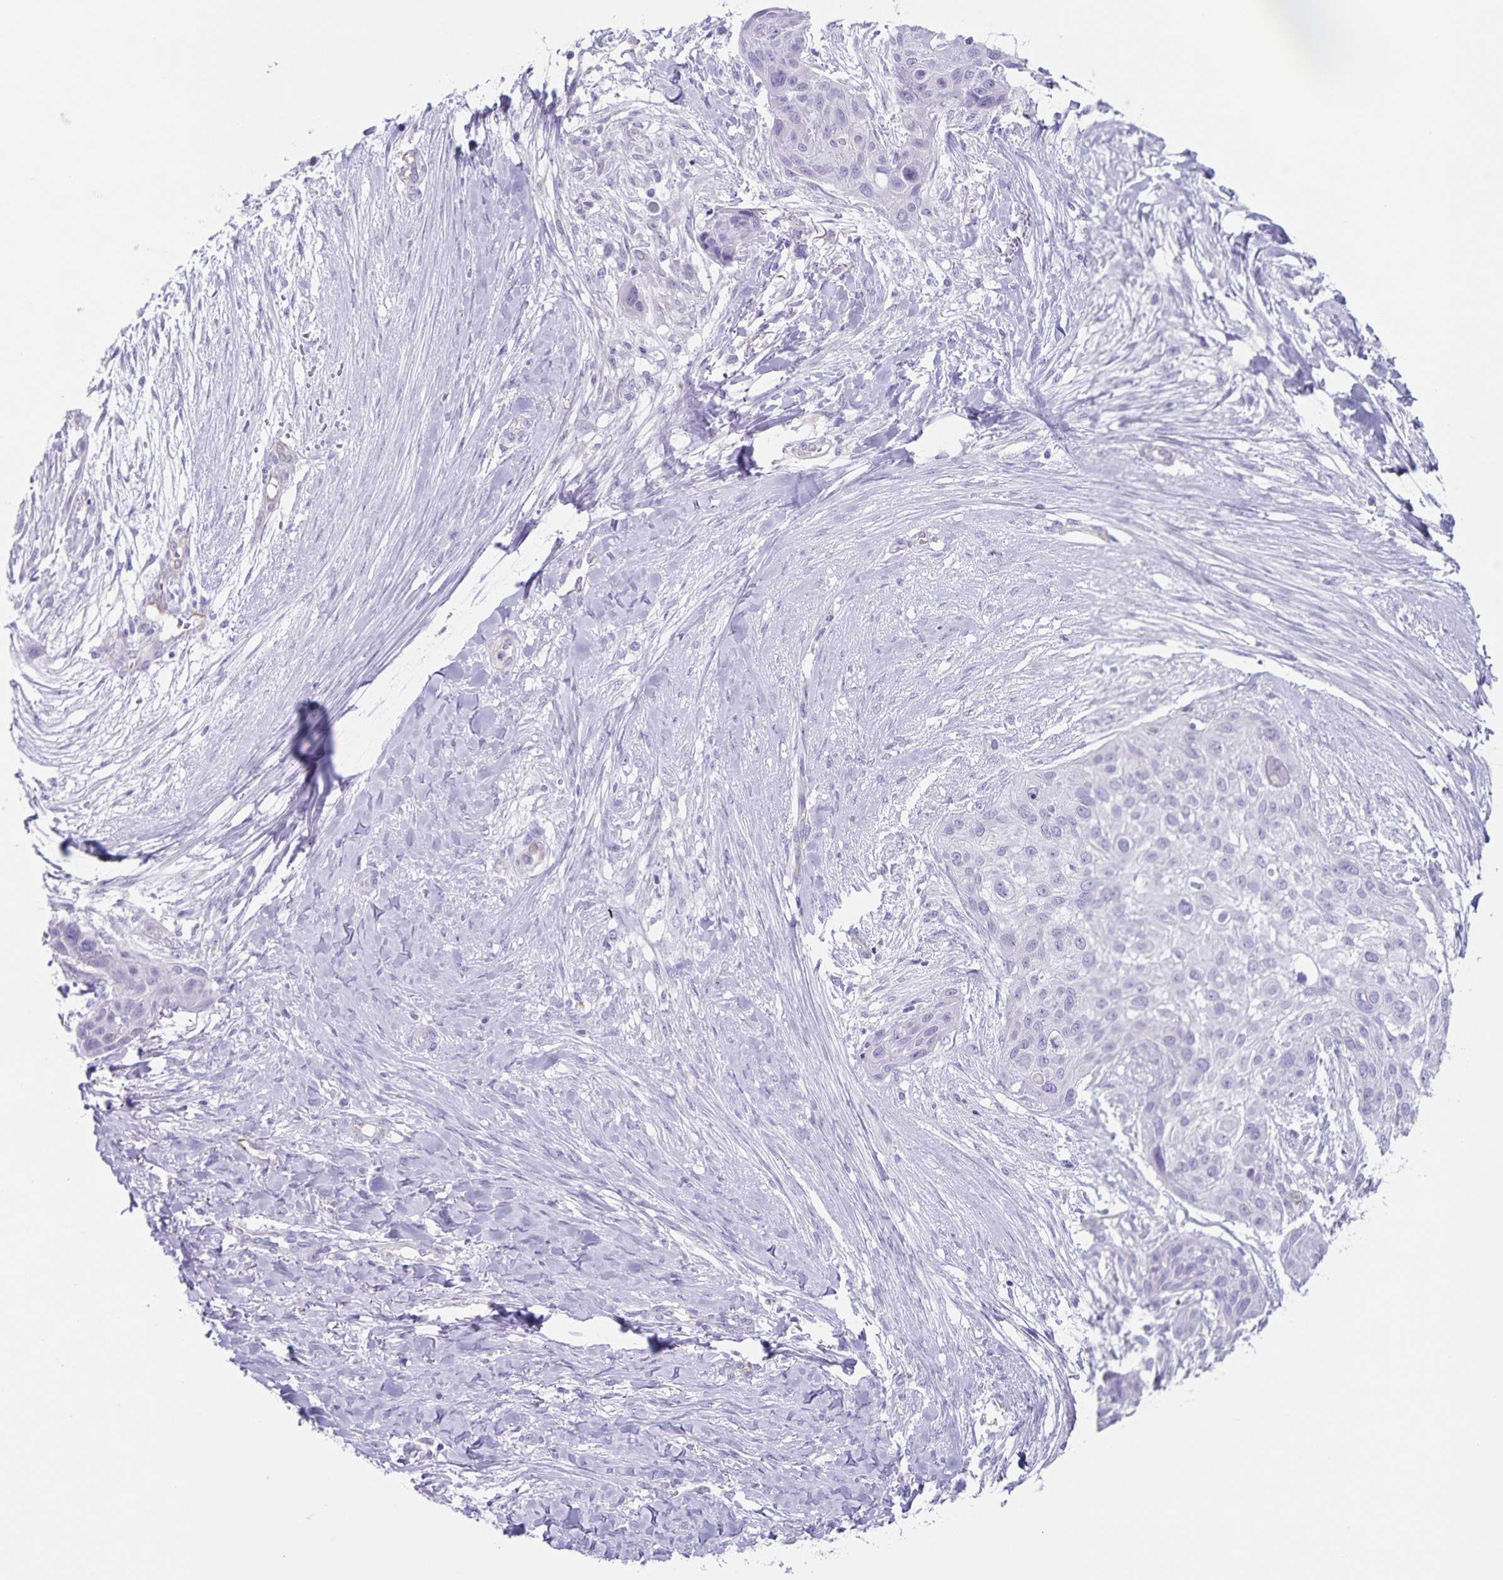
{"staining": {"intensity": "negative", "quantity": "none", "location": "none"}, "tissue": "skin cancer", "cell_type": "Tumor cells", "image_type": "cancer", "snomed": [{"axis": "morphology", "description": "Squamous cell carcinoma, NOS"}, {"axis": "topography", "description": "Skin"}], "caption": "Protein analysis of skin squamous cell carcinoma displays no significant expression in tumor cells.", "gene": "SYNM", "patient": {"sex": "female", "age": 87}}